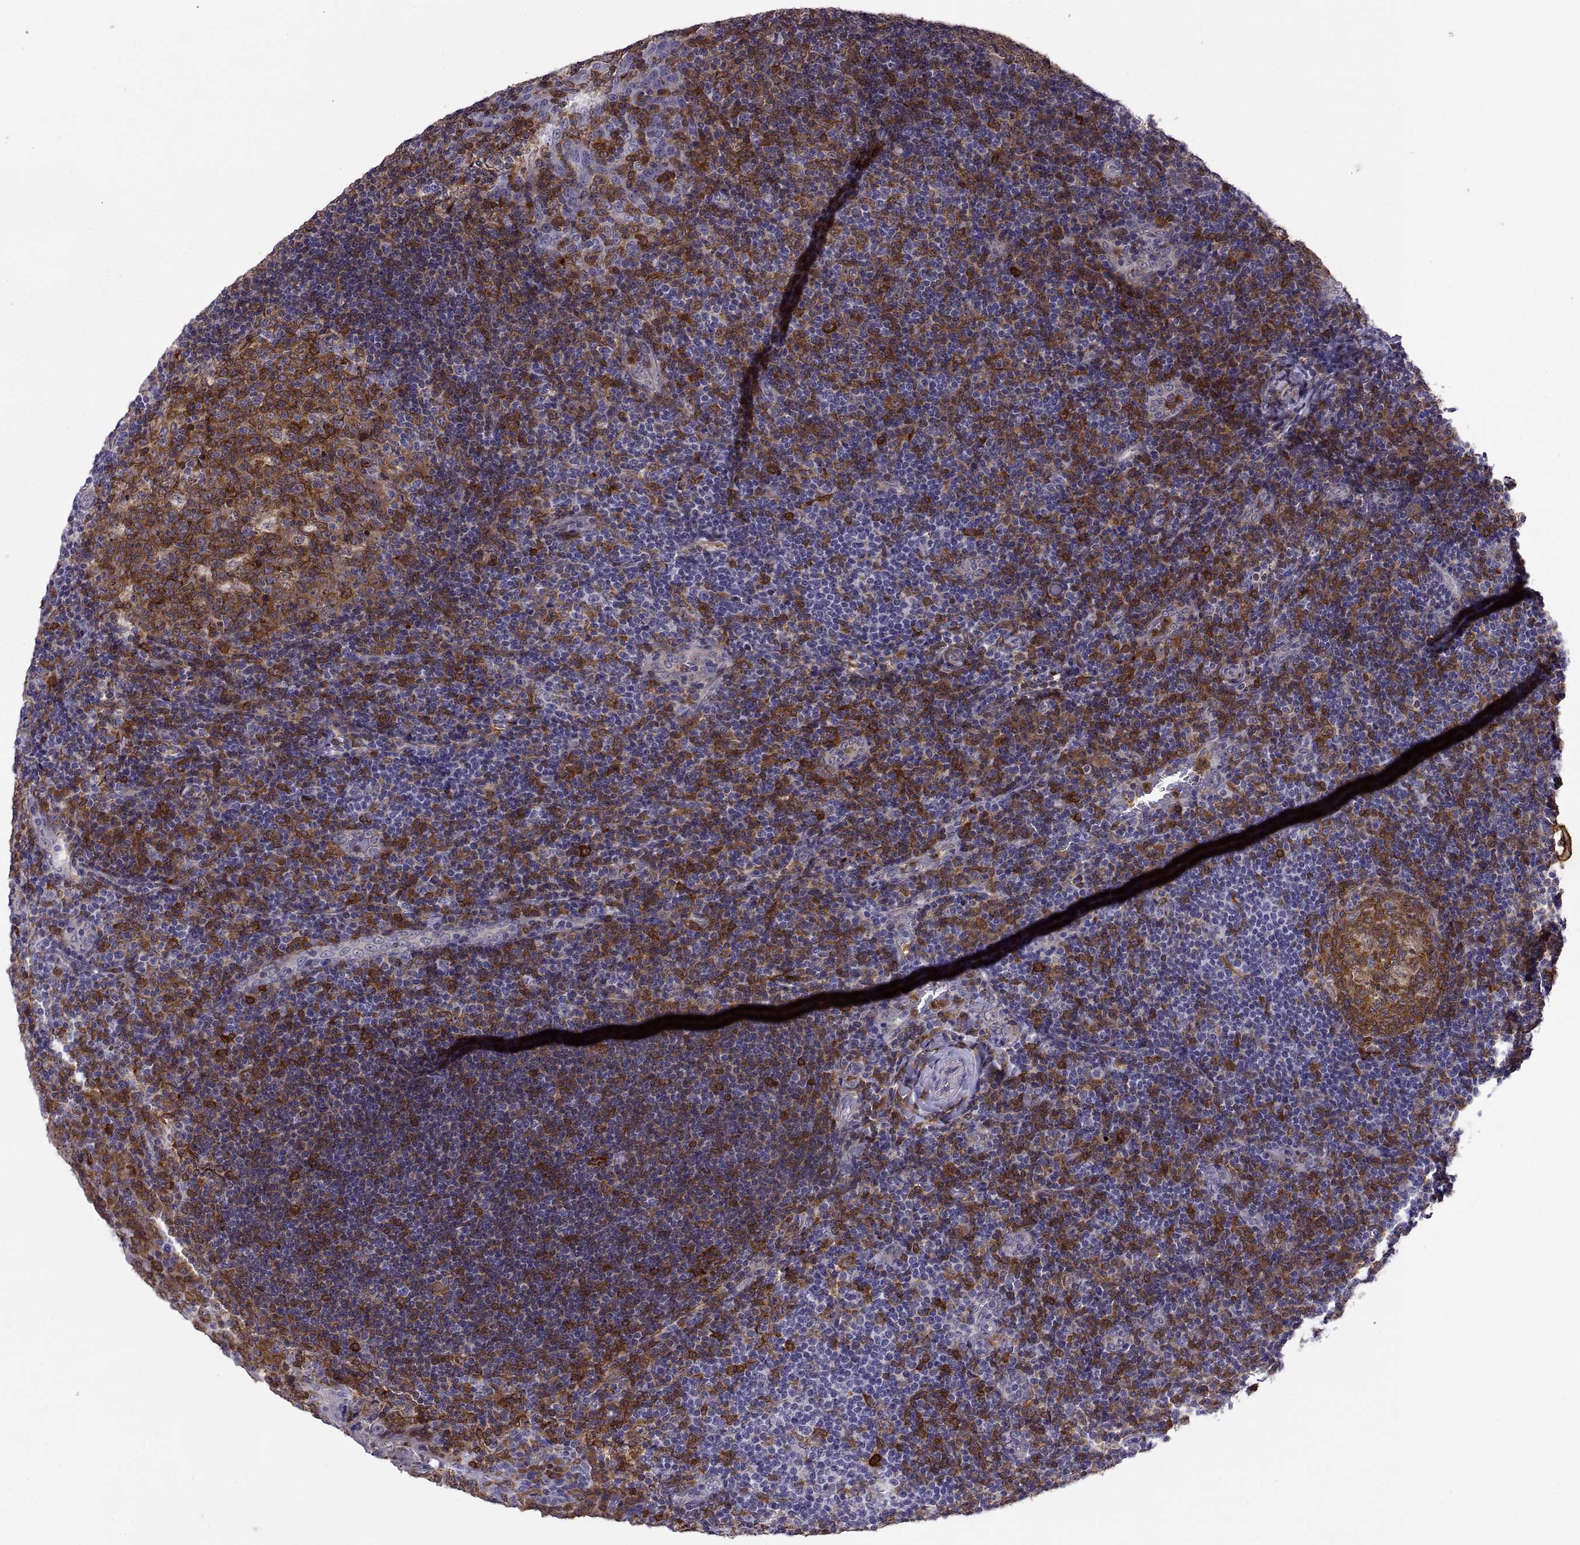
{"staining": {"intensity": "strong", "quantity": ">75%", "location": "cytoplasmic/membranous"}, "tissue": "tonsil", "cell_type": "Germinal center cells", "image_type": "normal", "snomed": [{"axis": "morphology", "description": "Normal tissue, NOS"}, {"axis": "topography", "description": "Tonsil"}], "caption": "Immunohistochemistry histopathology image of normal tonsil stained for a protein (brown), which demonstrates high levels of strong cytoplasmic/membranous expression in about >75% of germinal center cells.", "gene": "DOK3", "patient": {"sex": "male", "age": 17}}